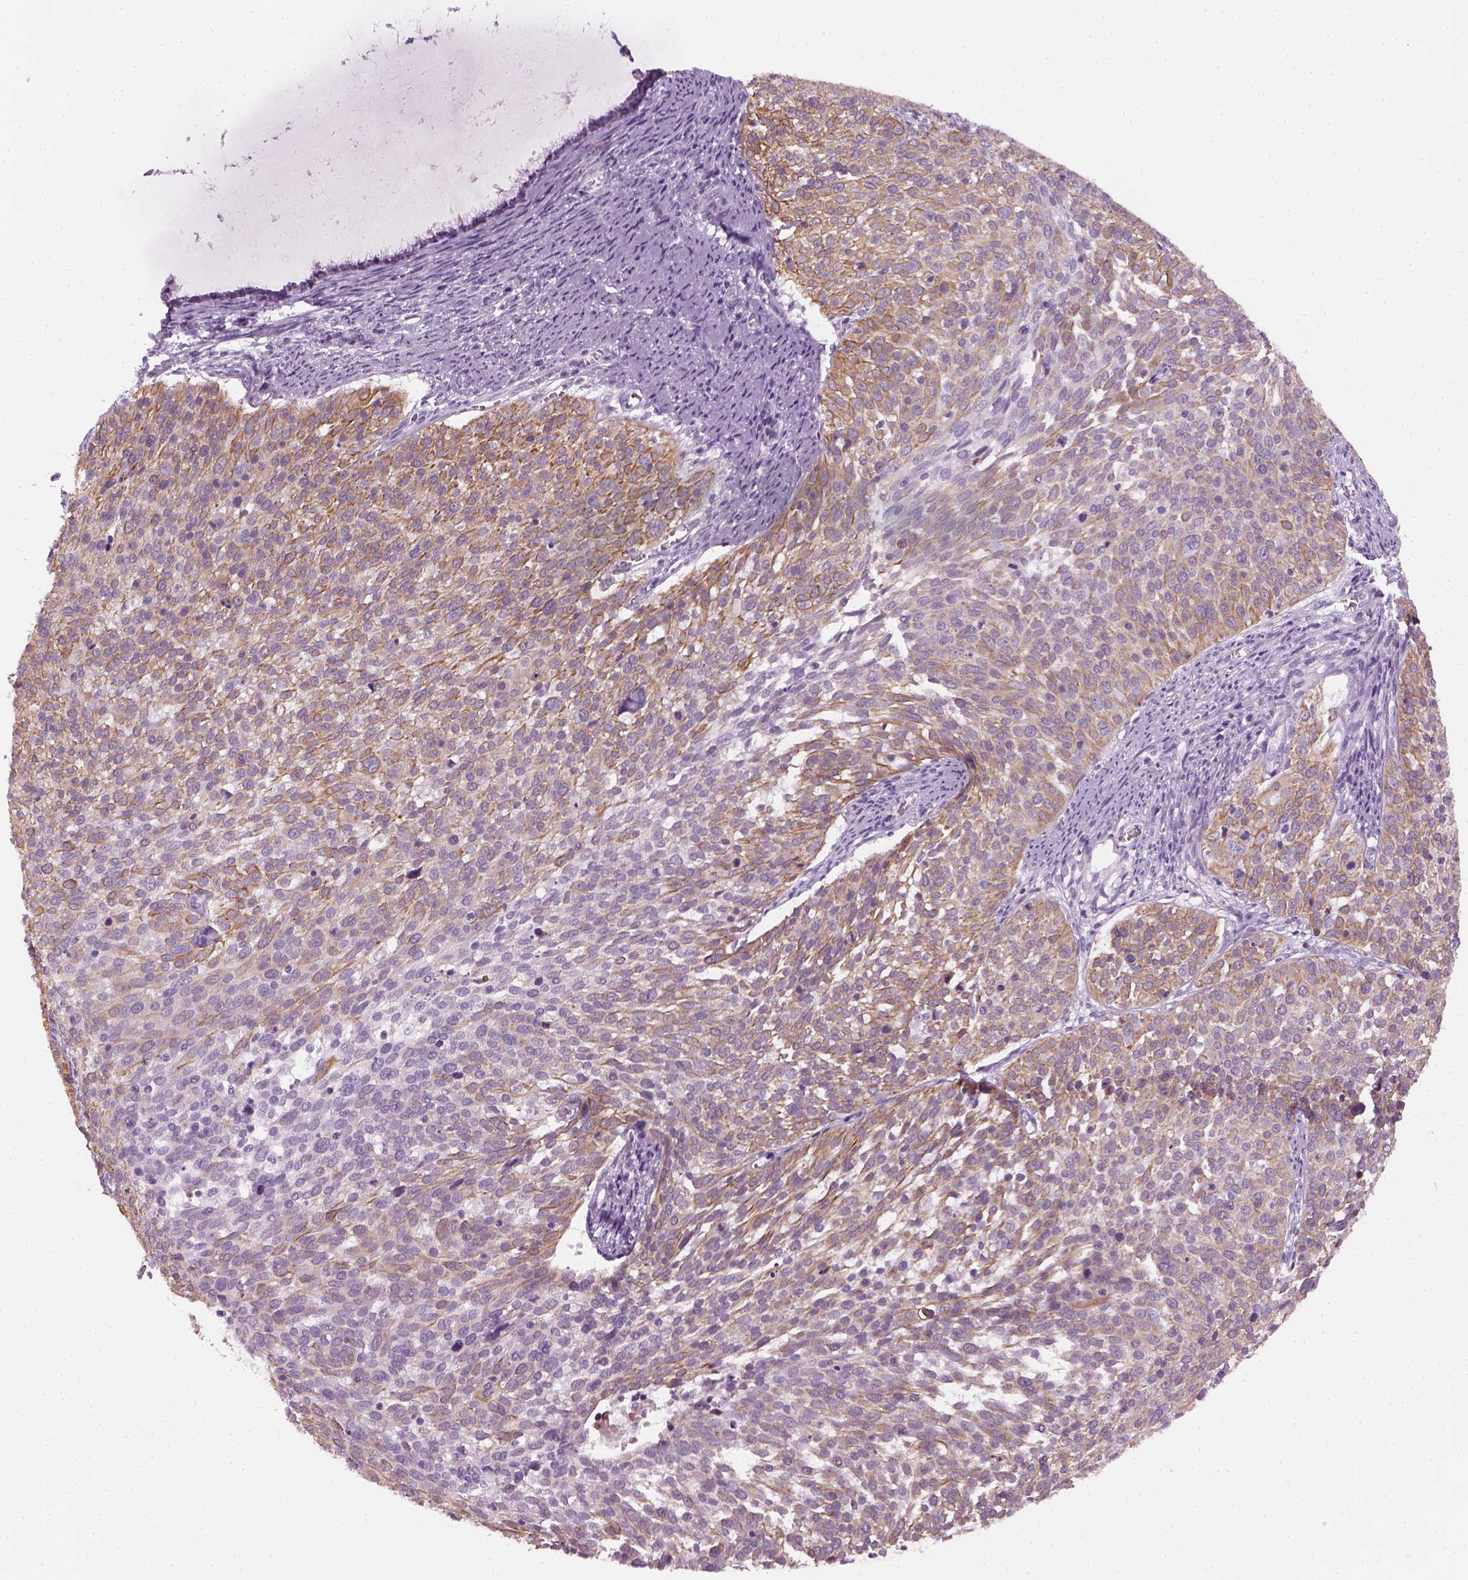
{"staining": {"intensity": "weak", "quantity": "25%-75%", "location": "cytoplasmic/membranous"}, "tissue": "cervical cancer", "cell_type": "Tumor cells", "image_type": "cancer", "snomed": [{"axis": "morphology", "description": "Squamous cell carcinoma, NOS"}, {"axis": "topography", "description": "Cervix"}], "caption": "Tumor cells display low levels of weak cytoplasmic/membranous expression in approximately 25%-75% of cells in cervical squamous cell carcinoma.", "gene": "KRT75", "patient": {"sex": "female", "age": 39}}